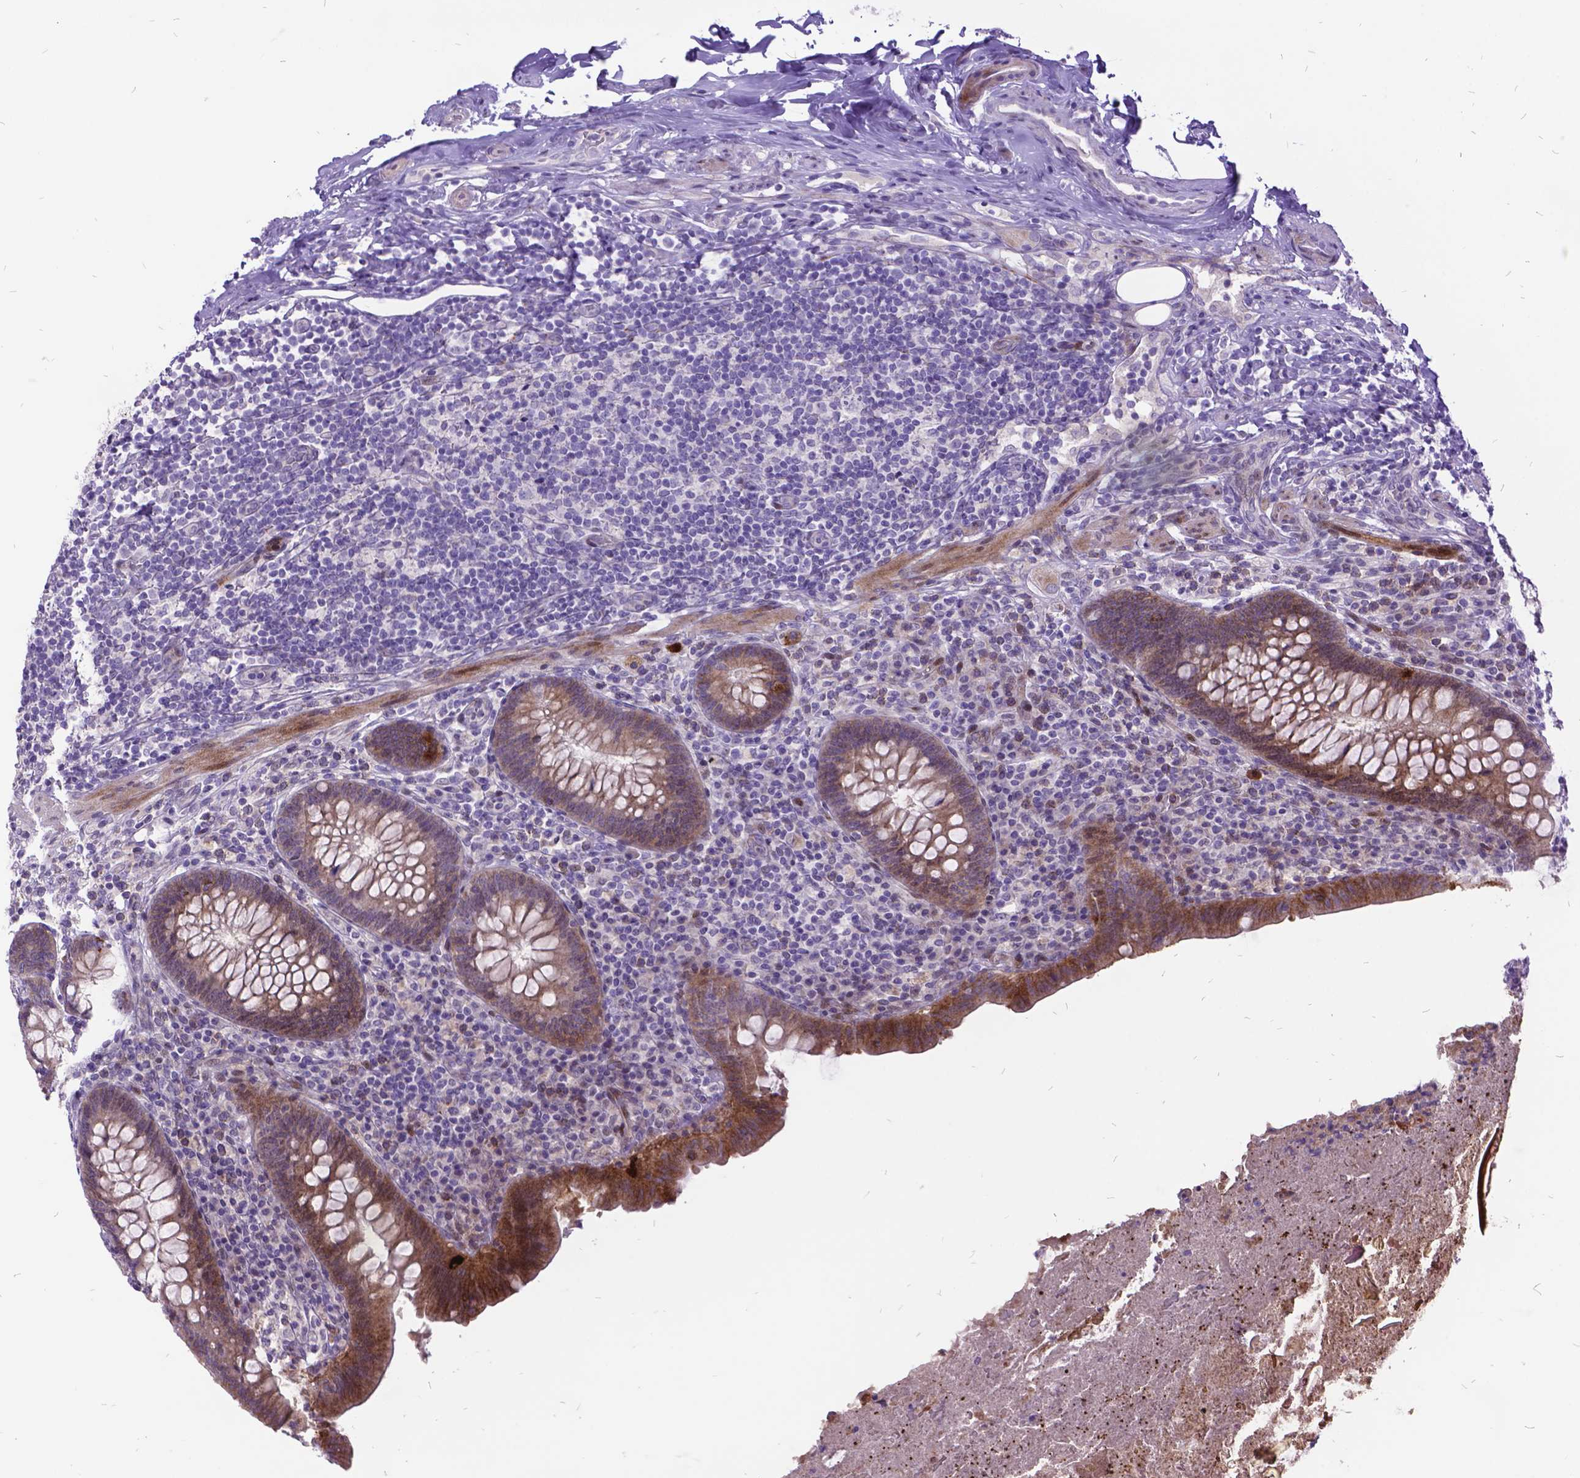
{"staining": {"intensity": "strong", "quantity": "<25%", "location": "cytoplasmic/membranous"}, "tissue": "appendix", "cell_type": "Glandular cells", "image_type": "normal", "snomed": [{"axis": "morphology", "description": "Normal tissue, NOS"}, {"axis": "topography", "description": "Appendix"}], "caption": "This is a micrograph of IHC staining of unremarkable appendix, which shows strong expression in the cytoplasmic/membranous of glandular cells.", "gene": "ITGB6", "patient": {"sex": "male", "age": 47}}